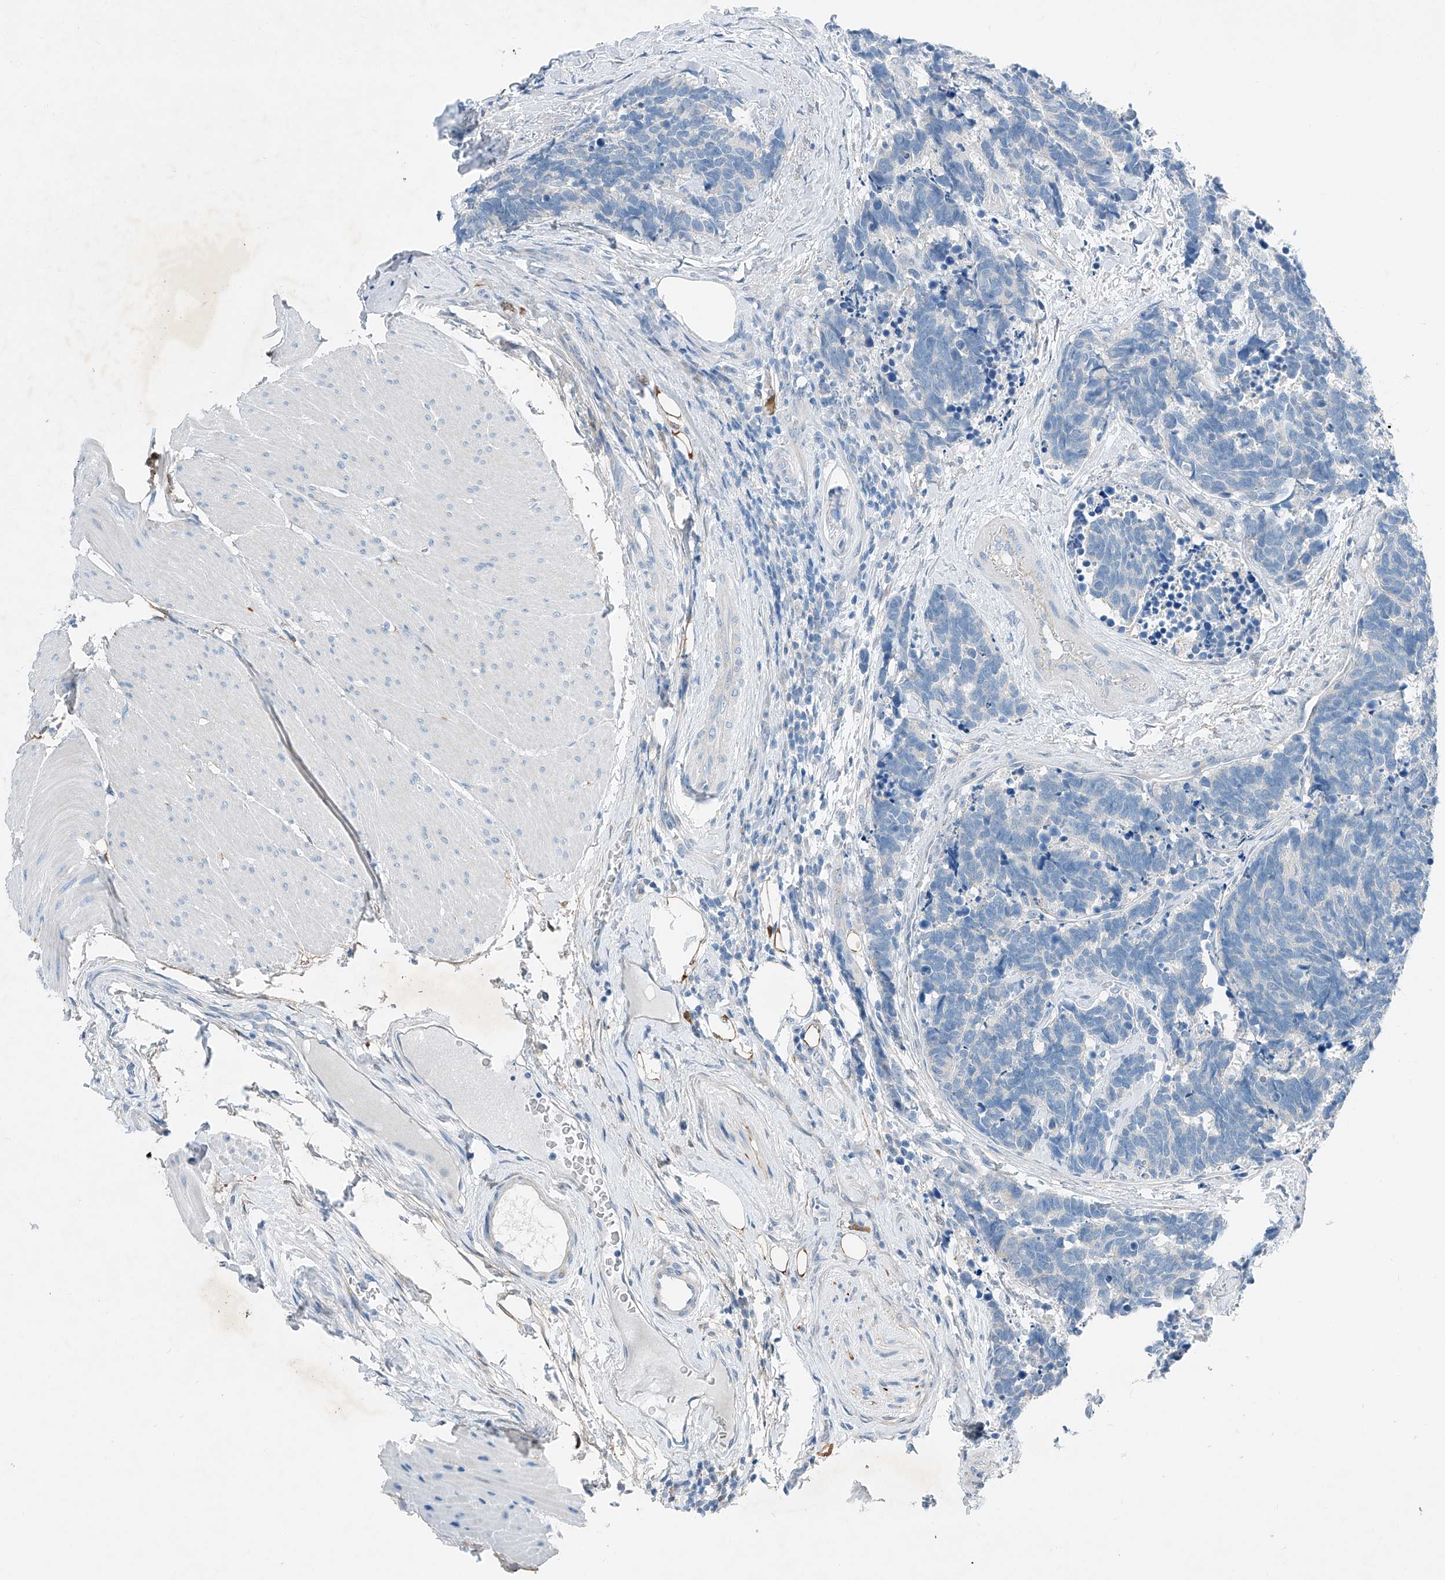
{"staining": {"intensity": "negative", "quantity": "none", "location": "none"}, "tissue": "carcinoid", "cell_type": "Tumor cells", "image_type": "cancer", "snomed": [{"axis": "morphology", "description": "Carcinoma, NOS"}, {"axis": "morphology", "description": "Carcinoid, malignant, NOS"}, {"axis": "topography", "description": "Urinary bladder"}], "caption": "Image shows no protein expression in tumor cells of carcinoid tissue.", "gene": "MDGA1", "patient": {"sex": "male", "age": 57}}